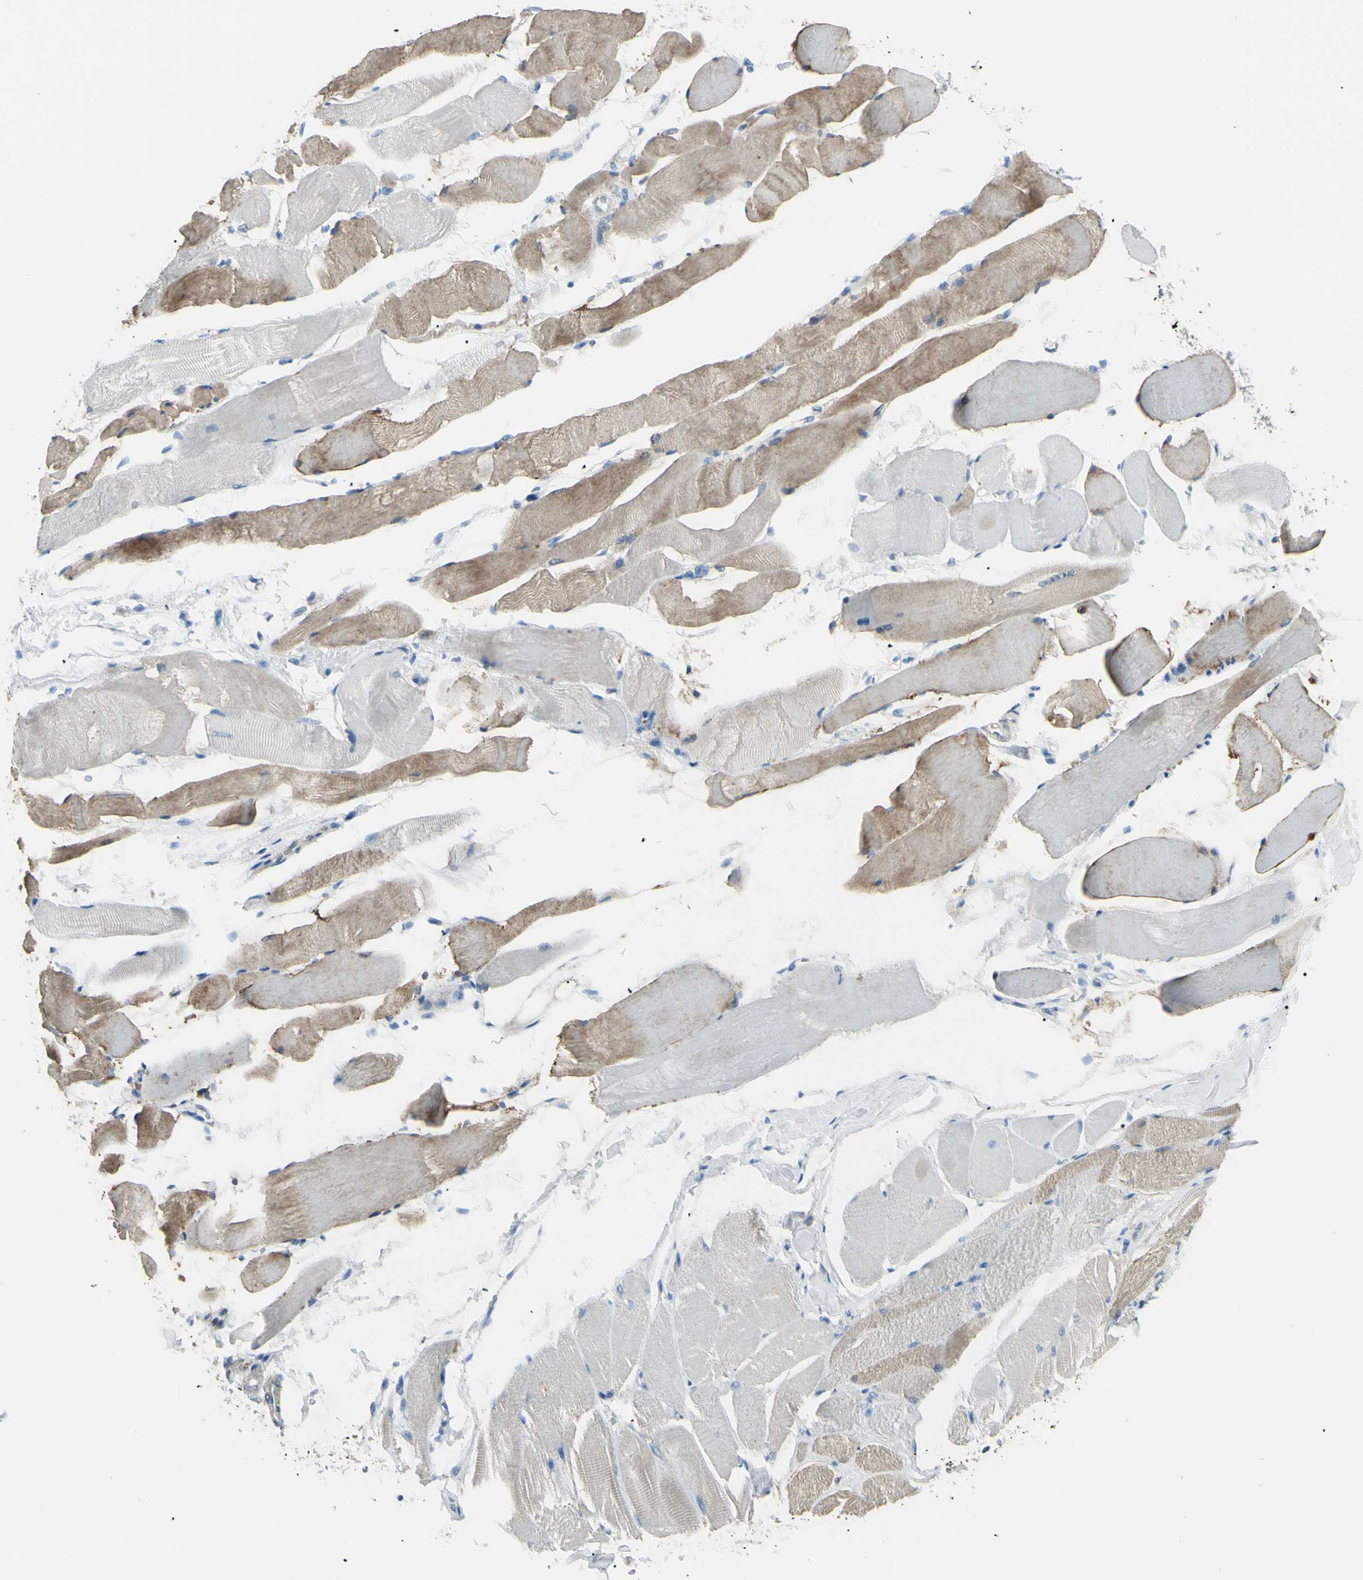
{"staining": {"intensity": "moderate", "quantity": "25%-75%", "location": "cytoplasmic/membranous"}, "tissue": "skeletal muscle", "cell_type": "Myocytes", "image_type": "normal", "snomed": [{"axis": "morphology", "description": "Normal tissue, NOS"}, {"axis": "topography", "description": "Skeletal muscle"}, {"axis": "topography", "description": "Peripheral nerve tissue"}], "caption": "Unremarkable skeletal muscle was stained to show a protein in brown. There is medium levels of moderate cytoplasmic/membranous staining in approximately 25%-75% of myocytes.", "gene": "B4GALT3", "patient": {"sex": "female", "age": 84}}